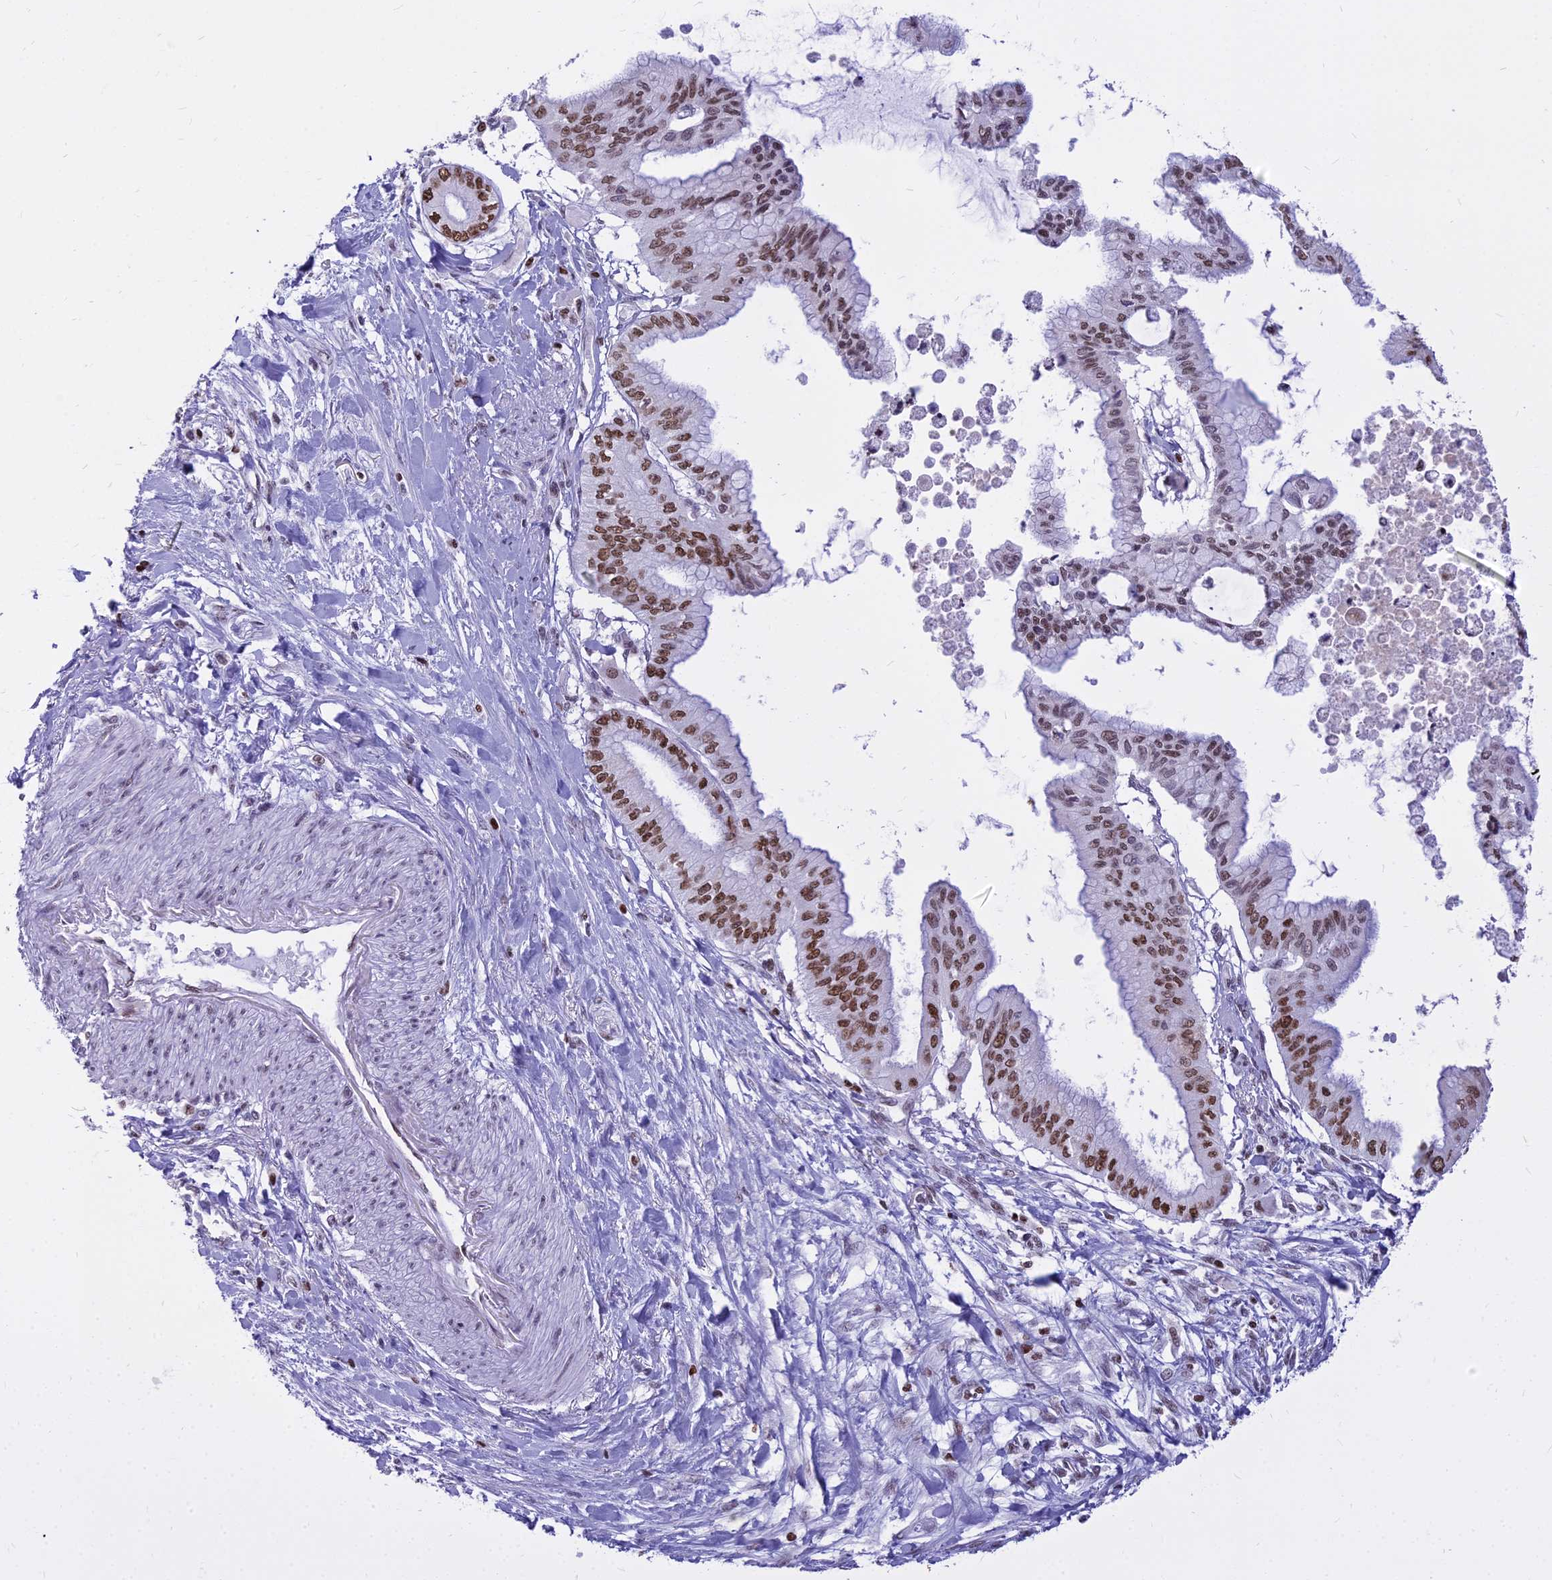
{"staining": {"intensity": "moderate", "quantity": ">75%", "location": "nuclear"}, "tissue": "pancreatic cancer", "cell_type": "Tumor cells", "image_type": "cancer", "snomed": [{"axis": "morphology", "description": "Adenocarcinoma, NOS"}, {"axis": "topography", "description": "Pancreas"}], "caption": "Pancreatic cancer stained with DAB (3,3'-diaminobenzidine) immunohistochemistry (IHC) displays medium levels of moderate nuclear staining in about >75% of tumor cells.", "gene": "PARP1", "patient": {"sex": "male", "age": 46}}